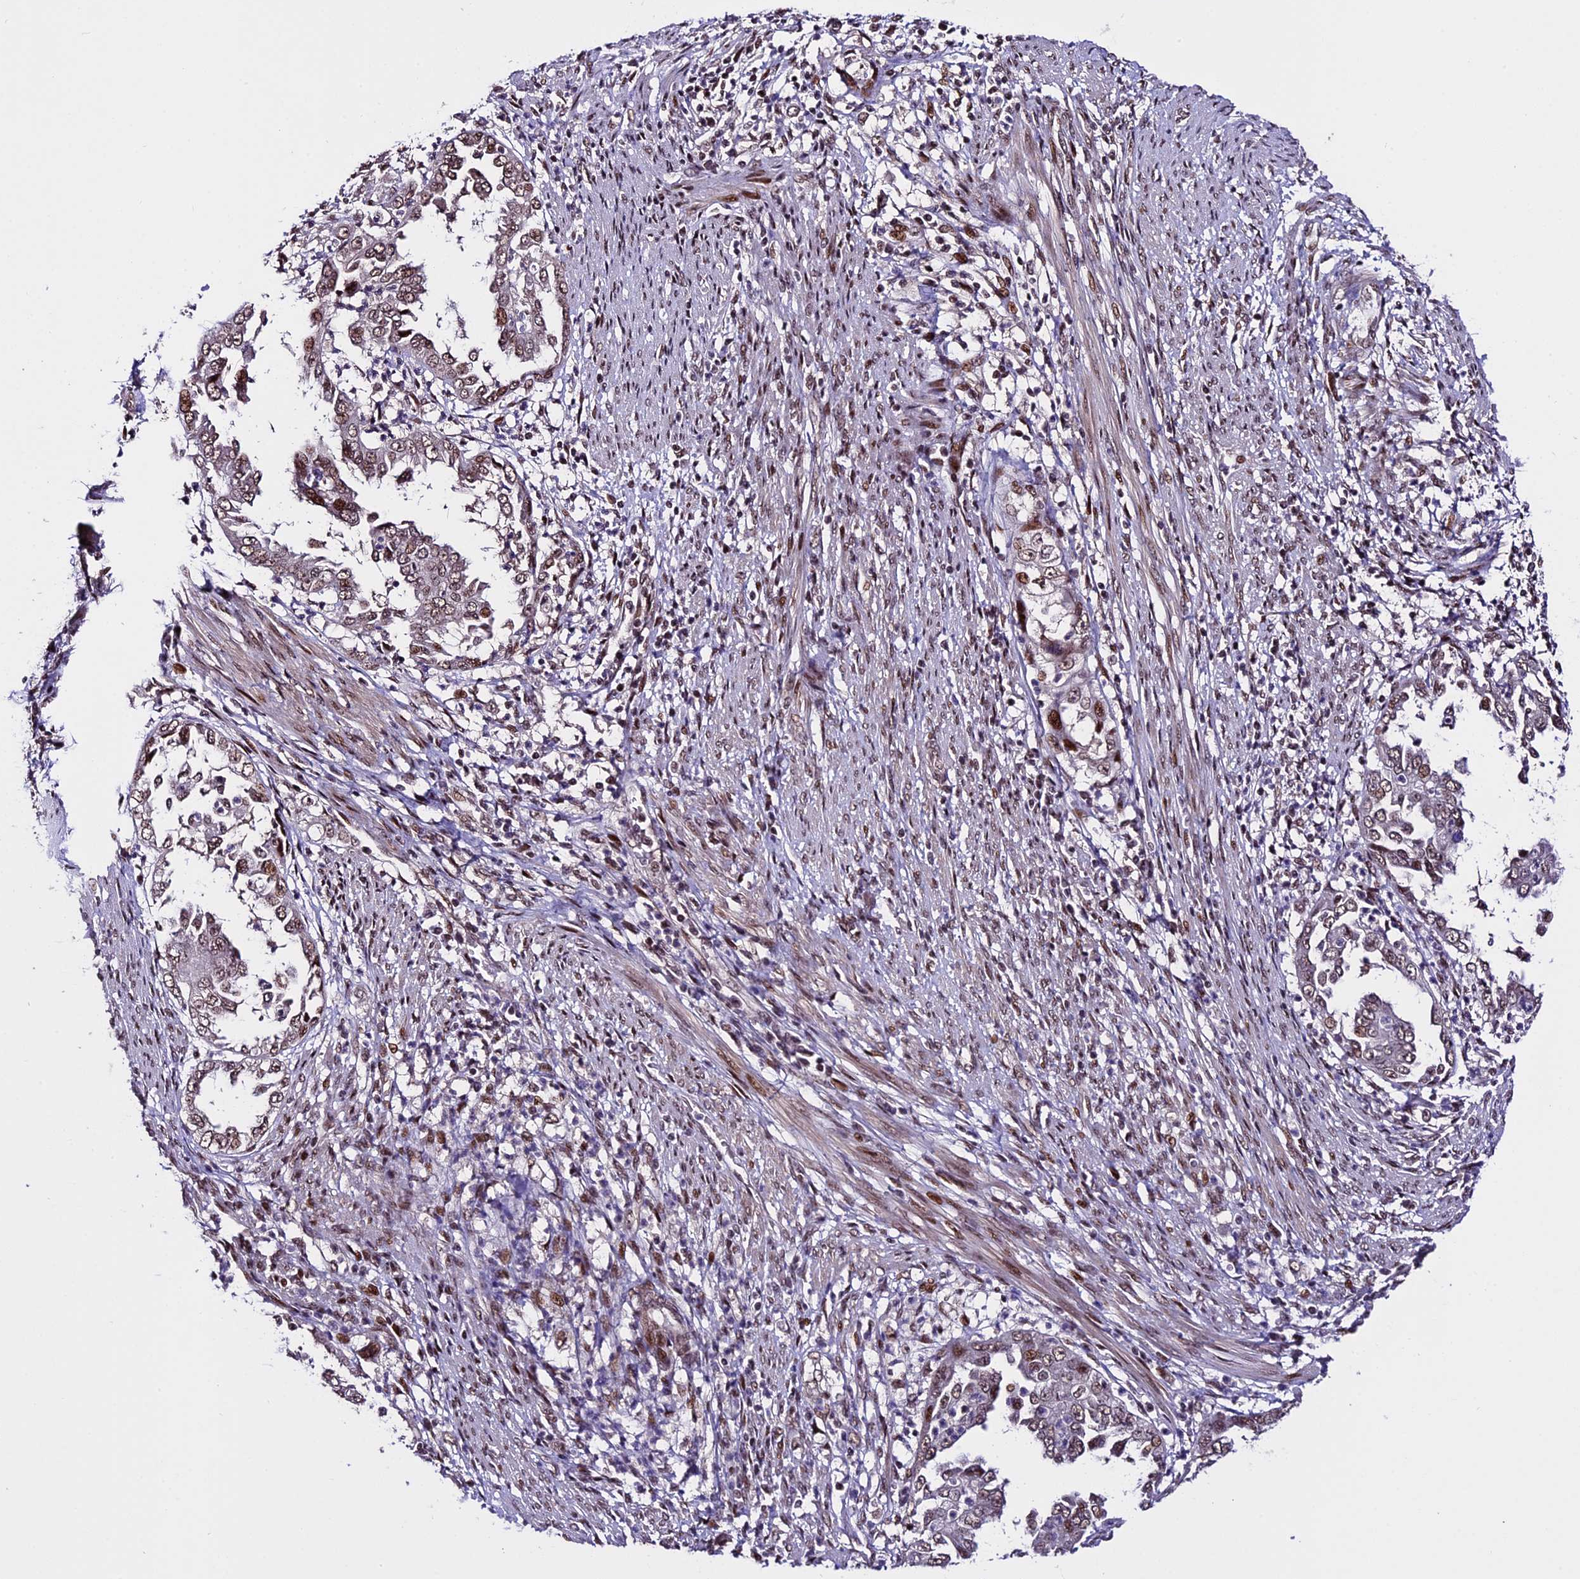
{"staining": {"intensity": "weak", "quantity": ">75%", "location": "nuclear"}, "tissue": "endometrial cancer", "cell_type": "Tumor cells", "image_type": "cancer", "snomed": [{"axis": "morphology", "description": "Adenocarcinoma, NOS"}, {"axis": "topography", "description": "Endometrium"}], "caption": "The micrograph displays a brown stain indicating the presence of a protein in the nuclear of tumor cells in endometrial cancer (adenocarcinoma).", "gene": "TCP11L2", "patient": {"sex": "female", "age": 85}}